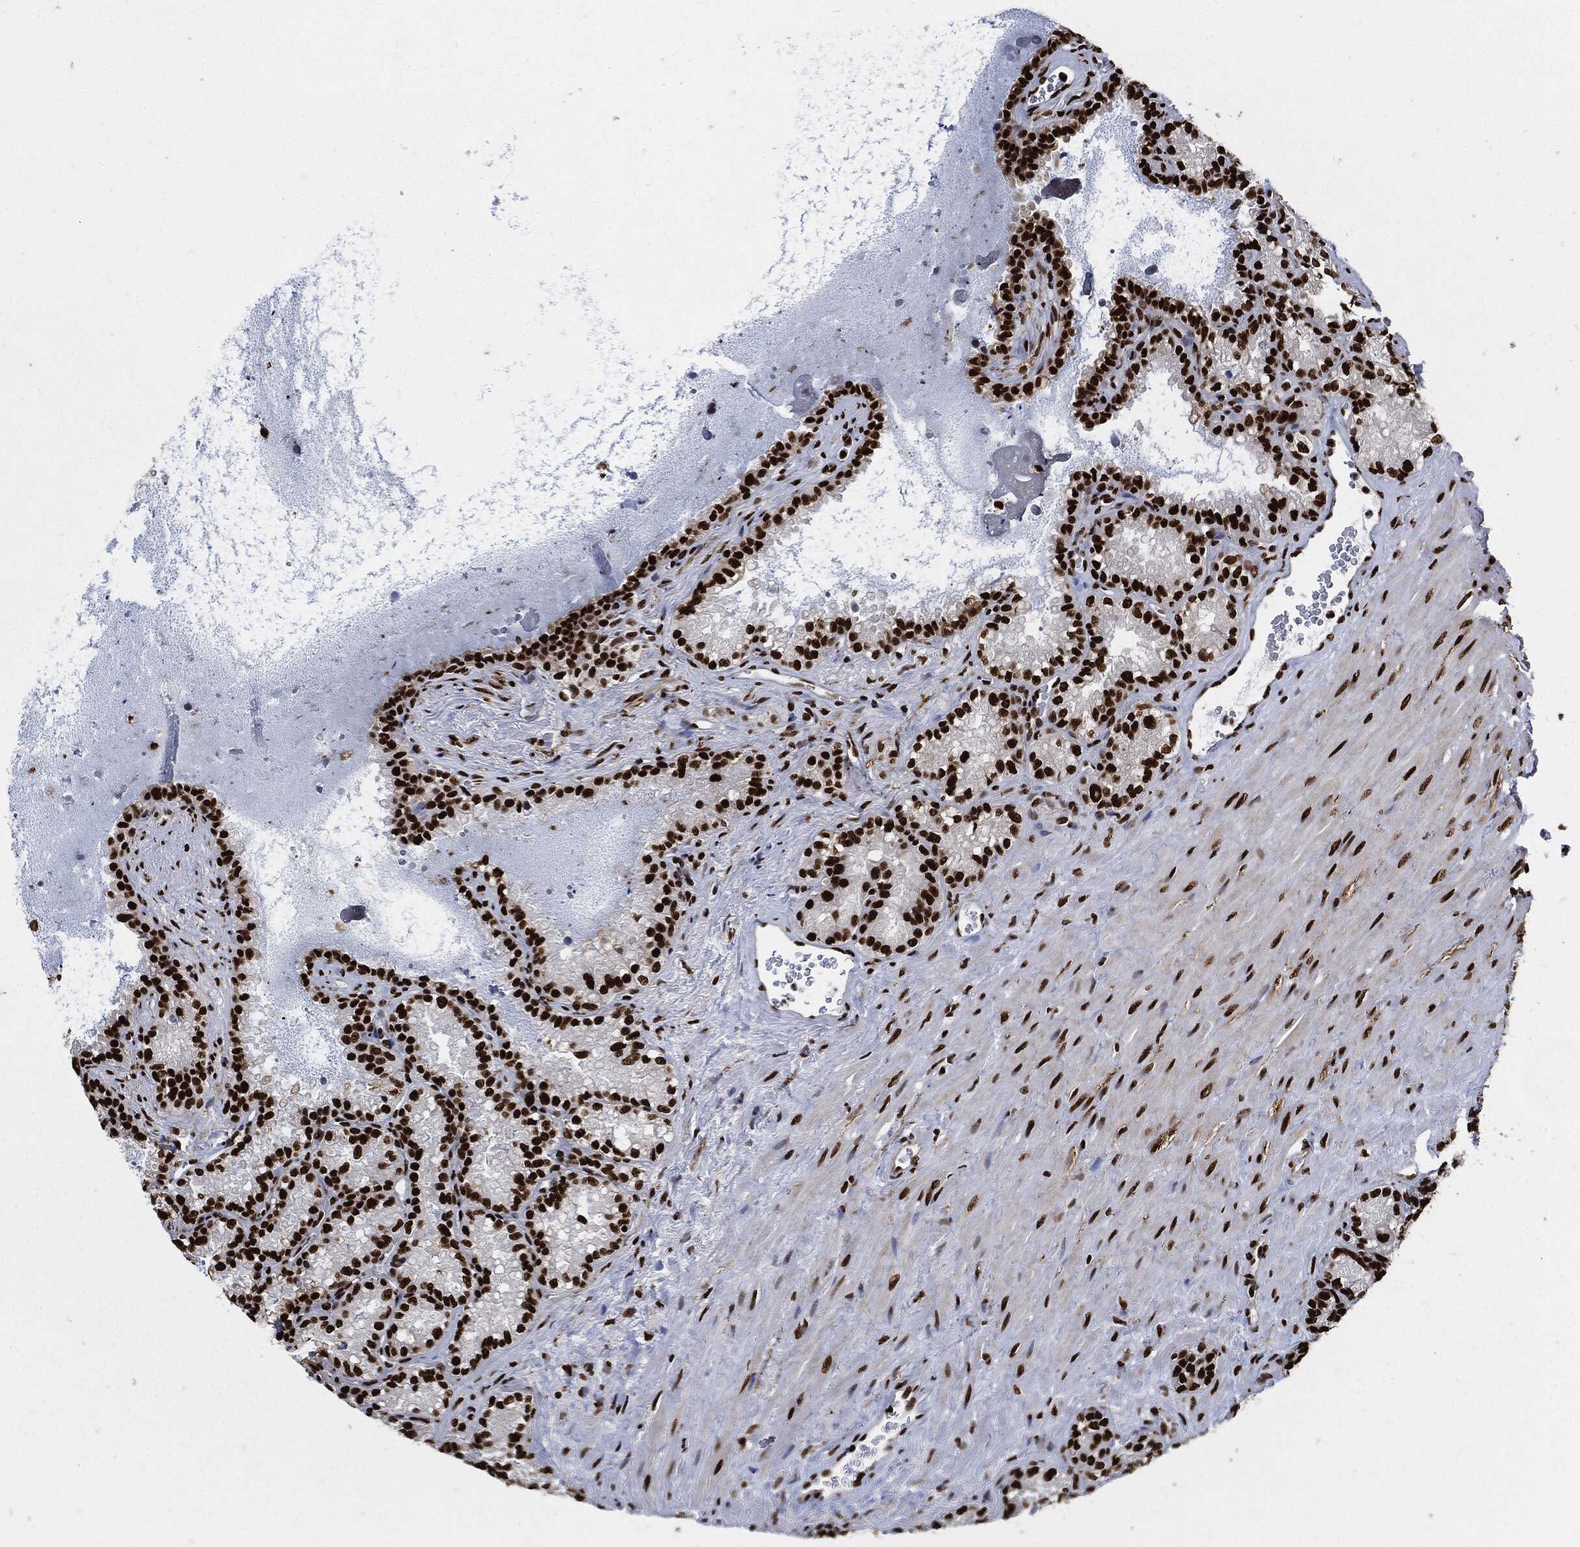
{"staining": {"intensity": "strong", "quantity": ">75%", "location": "nuclear"}, "tissue": "seminal vesicle", "cell_type": "Glandular cells", "image_type": "normal", "snomed": [{"axis": "morphology", "description": "Normal tissue, NOS"}, {"axis": "topography", "description": "Seminal veicle"}], "caption": "Human seminal vesicle stained for a protein (brown) shows strong nuclear positive positivity in about >75% of glandular cells.", "gene": "RECQL", "patient": {"sex": "male", "age": 68}}